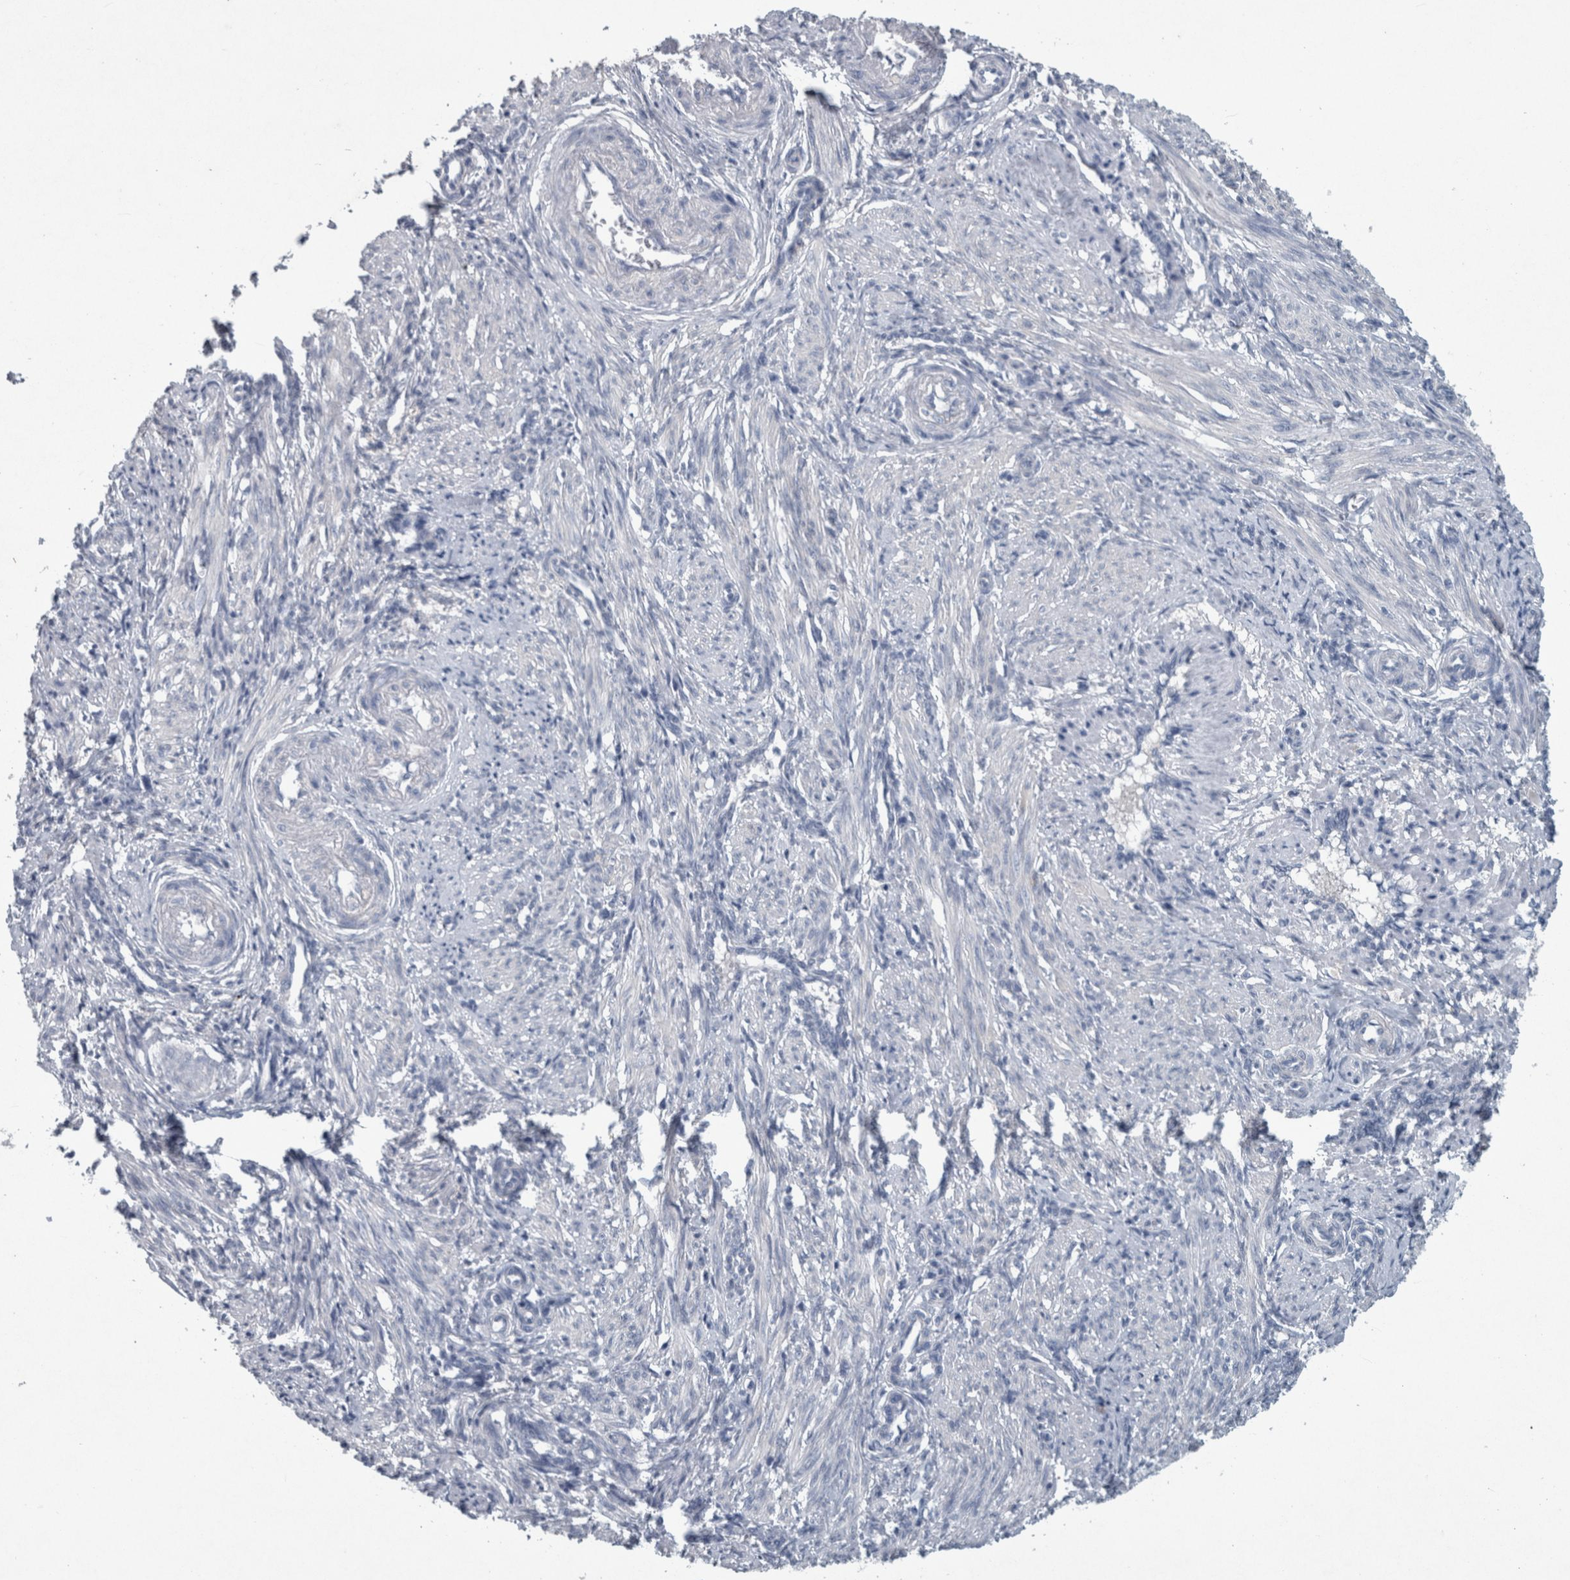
{"staining": {"intensity": "negative", "quantity": "none", "location": "none"}, "tissue": "smooth muscle", "cell_type": "Smooth muscle cells", "image_type": "normal", "snomed": [{"axis": "morphology", "description": "Normal tissue, NOS"}, {"axis": "topography", "description": "Endometrium"}], "caption": "DAB immunohistochemical staining of unremarkable human smooth muscle exhibits no significant staining in smooth muscle cells.", "gene": "FAM83H", "patient": {"sex": "female", "age": 33}}